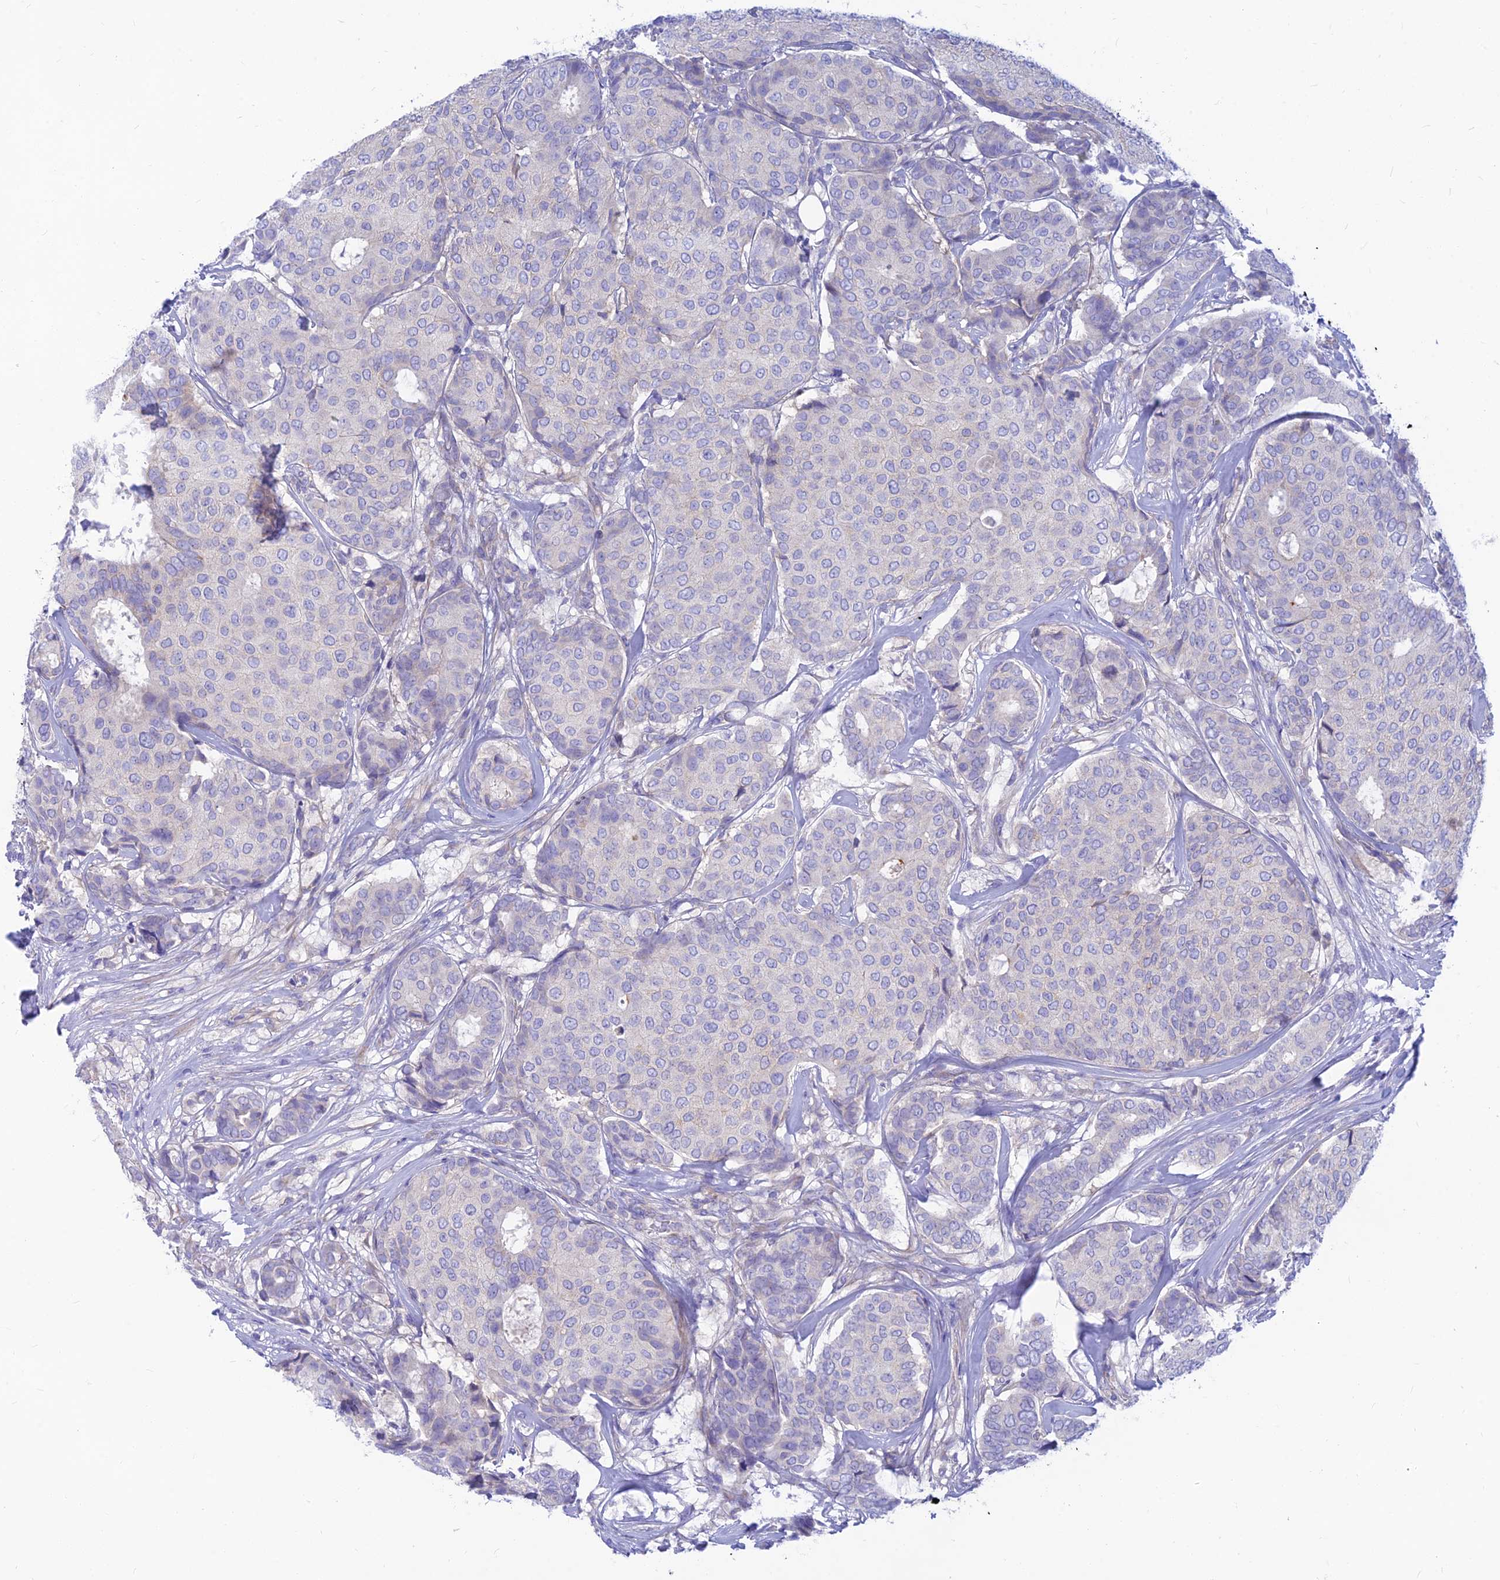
{"staining": {"intensity": "negative", "quantity": "none", "location": "none"}, "tissue": "breast cancer", "cell_type": "Tumor cells", "image_type": "cancer", "snomed": [{"axis": "morphology", "description": "Duct carcinoma"}, {"axis": "topography", "description": "Breast"}], "caption": "Immunohistochemistry photomicrograph of neoplastic tissue: intraductal carcinoma (breast) stained with DAB (3,3'-diaminobenzidine) displays no significant protein staining in tumor cells. (DAB (3,3'-diaminobenzidine) immunohistochemistry (IHC) with hematoxylin counter stain).", "gene": "TMEM30B", "patient": {"sex": "female", "age": 75}}